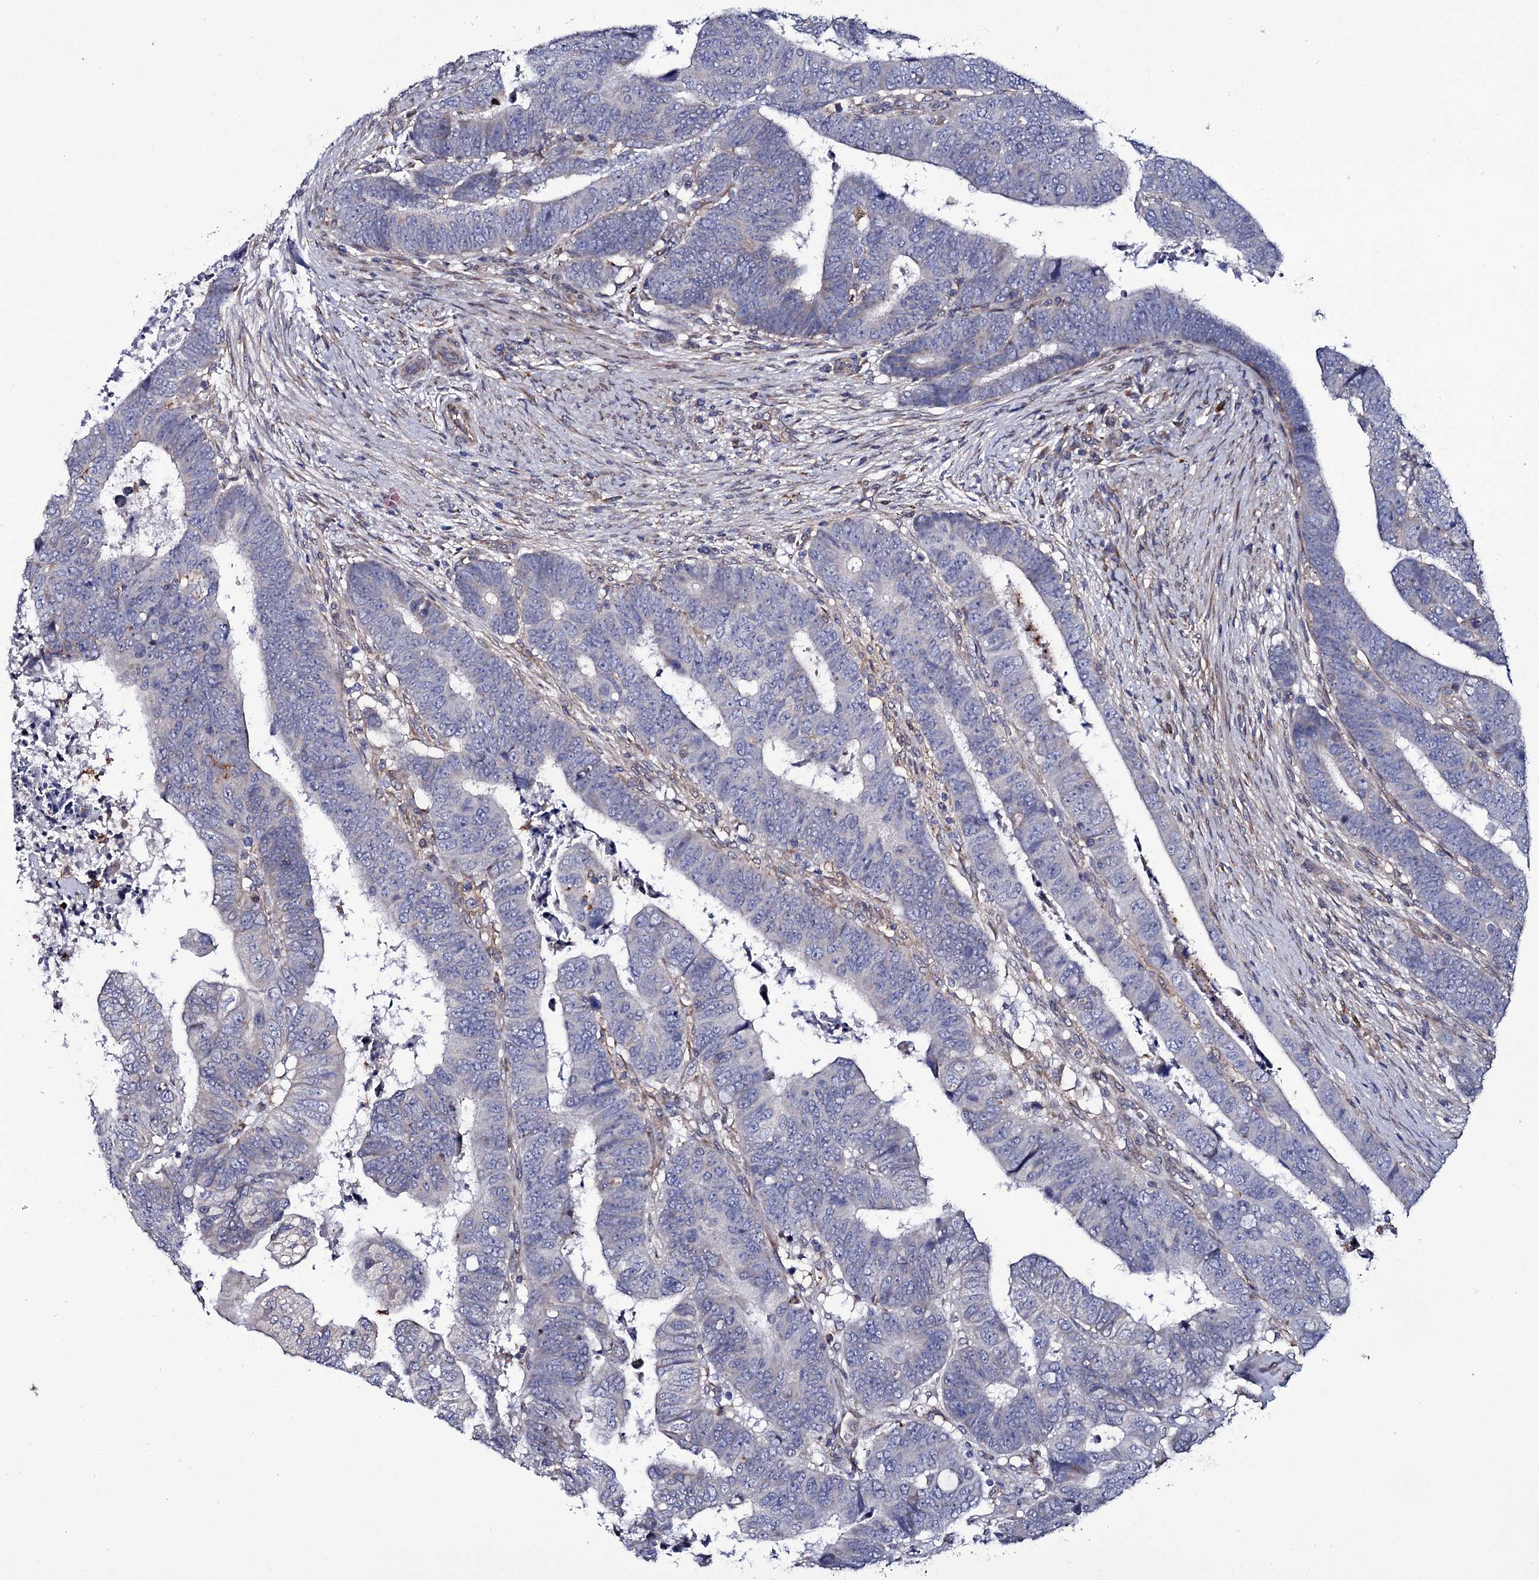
{"staining": {"intensity": "negative", "quantity": "none", "location": "none"}, "tissue": "colorectal cancer", "cell_type": "Tumor cells", "image_type": "cancer", "snomed": [{"axis": "morphology", "description": "Normal tissue, NOS"}, {"axis": "morphology", "description": "Adenocarcinoma, NOS"}, {"axis": "topography", "description": "Rectum"}], "caption": "An immunohistochemistry (IHC) image of colorectal adenocarcinoma is shown. There is no staining in tumor cells of colorectal adenocarcinoma. The staining was performed using DAB (3,3'-diaminobenzidine) to visualize the protein expression in brown, while the nuclei were stained in blue with hematoxylin (Magnification: 20x).", "gene": "TTC23", "patient": {"sex": "female", "age": 65}}